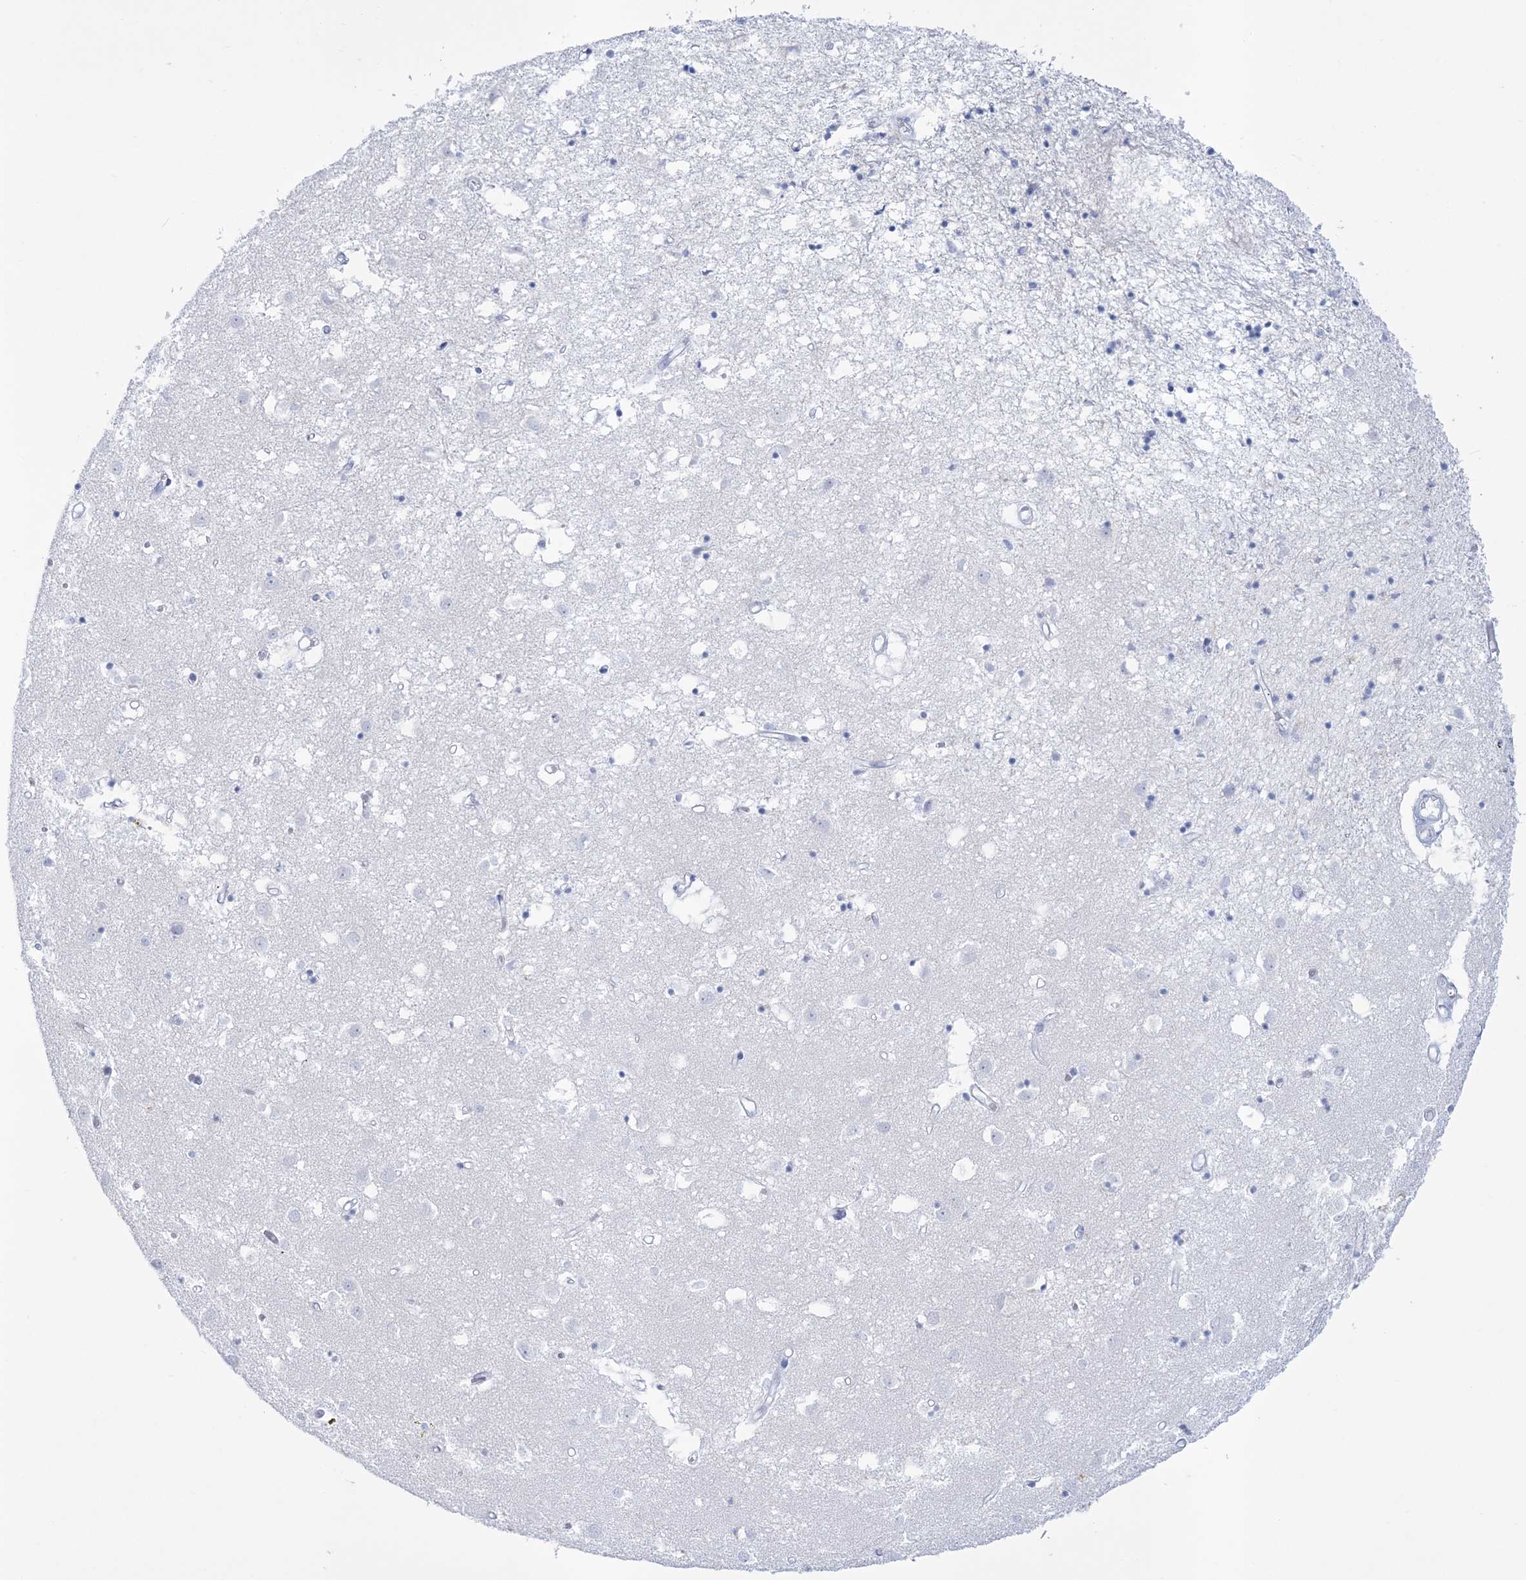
{"staining": {"intensity": "negative", "quantity": "none", "location": "none"}, "tissue": "caudate", "cell_type": "Glial cells", "image_type": "normal", "snomed": [{"axis": "morphology", "description": "Normal tissue, NOS"}, {"axis": "topography", "description": "Lateral ventricle wall"}], "caption": "Human caudate stained for a protein using immunohistochemistry (IHC) demonstrates no staining in glial cells.", "gene": "RBP2", "patient": {"sex": "male", "age": 70}}